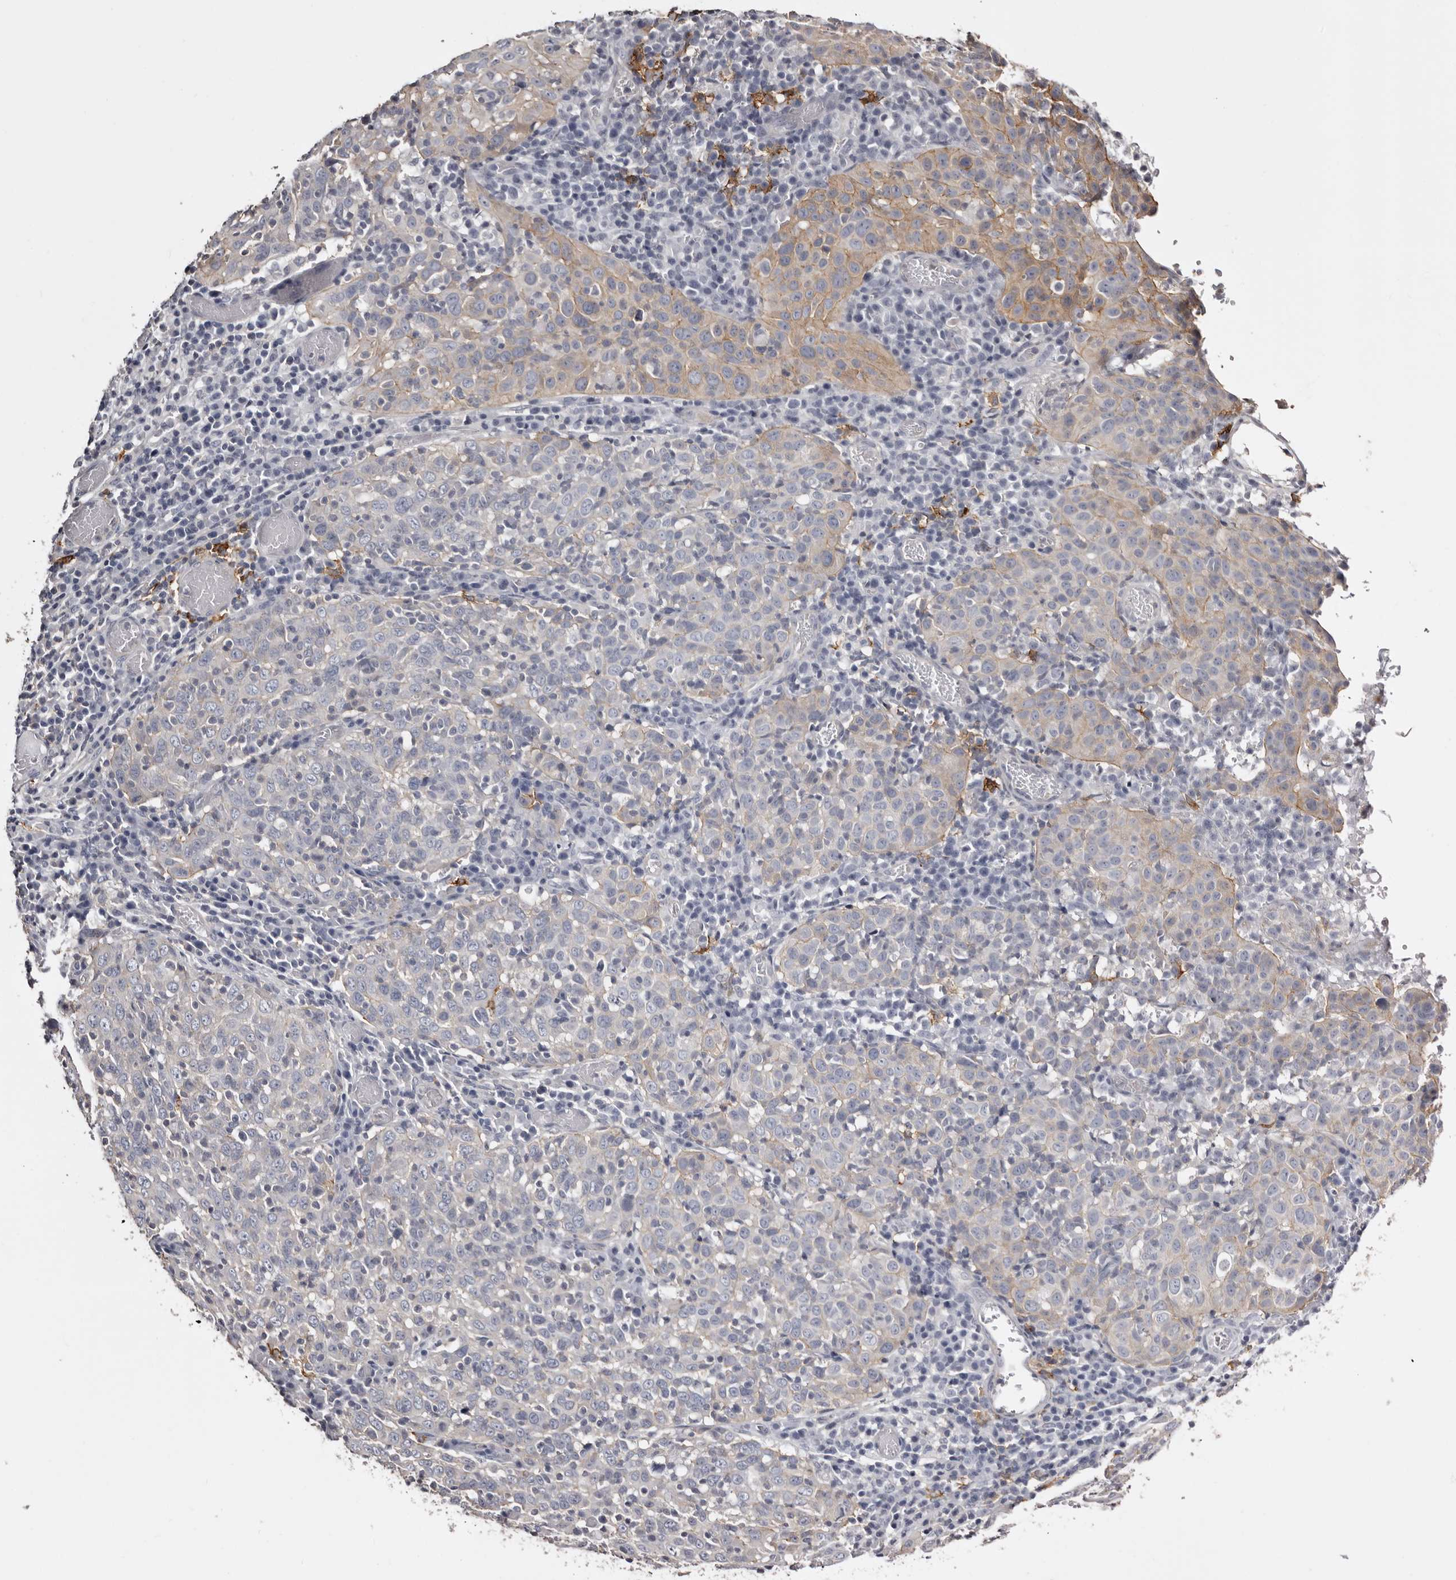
{"staining": {"intensity": "weak", "quantity": "25%-75%", "location": "cytoplasmic/membranous"}, "tissue": "cervical cancer", "cell_type": "Tumor cells", "image_type": "cancer", "snomed": [{"axis": "morphology", "description": "Squamous cell carcinoma, NOS"}, {"axis": "topography", "description": "Cervix"}], "caption": "A low amount of weak cytoplasmic/membranous positivity is present in approximately 25%-75% of tumor cells in squamous cell carcinoma (cervical) tissue.", "gene": "LAD1", "patient": {"sex": "female", "age": 46}}